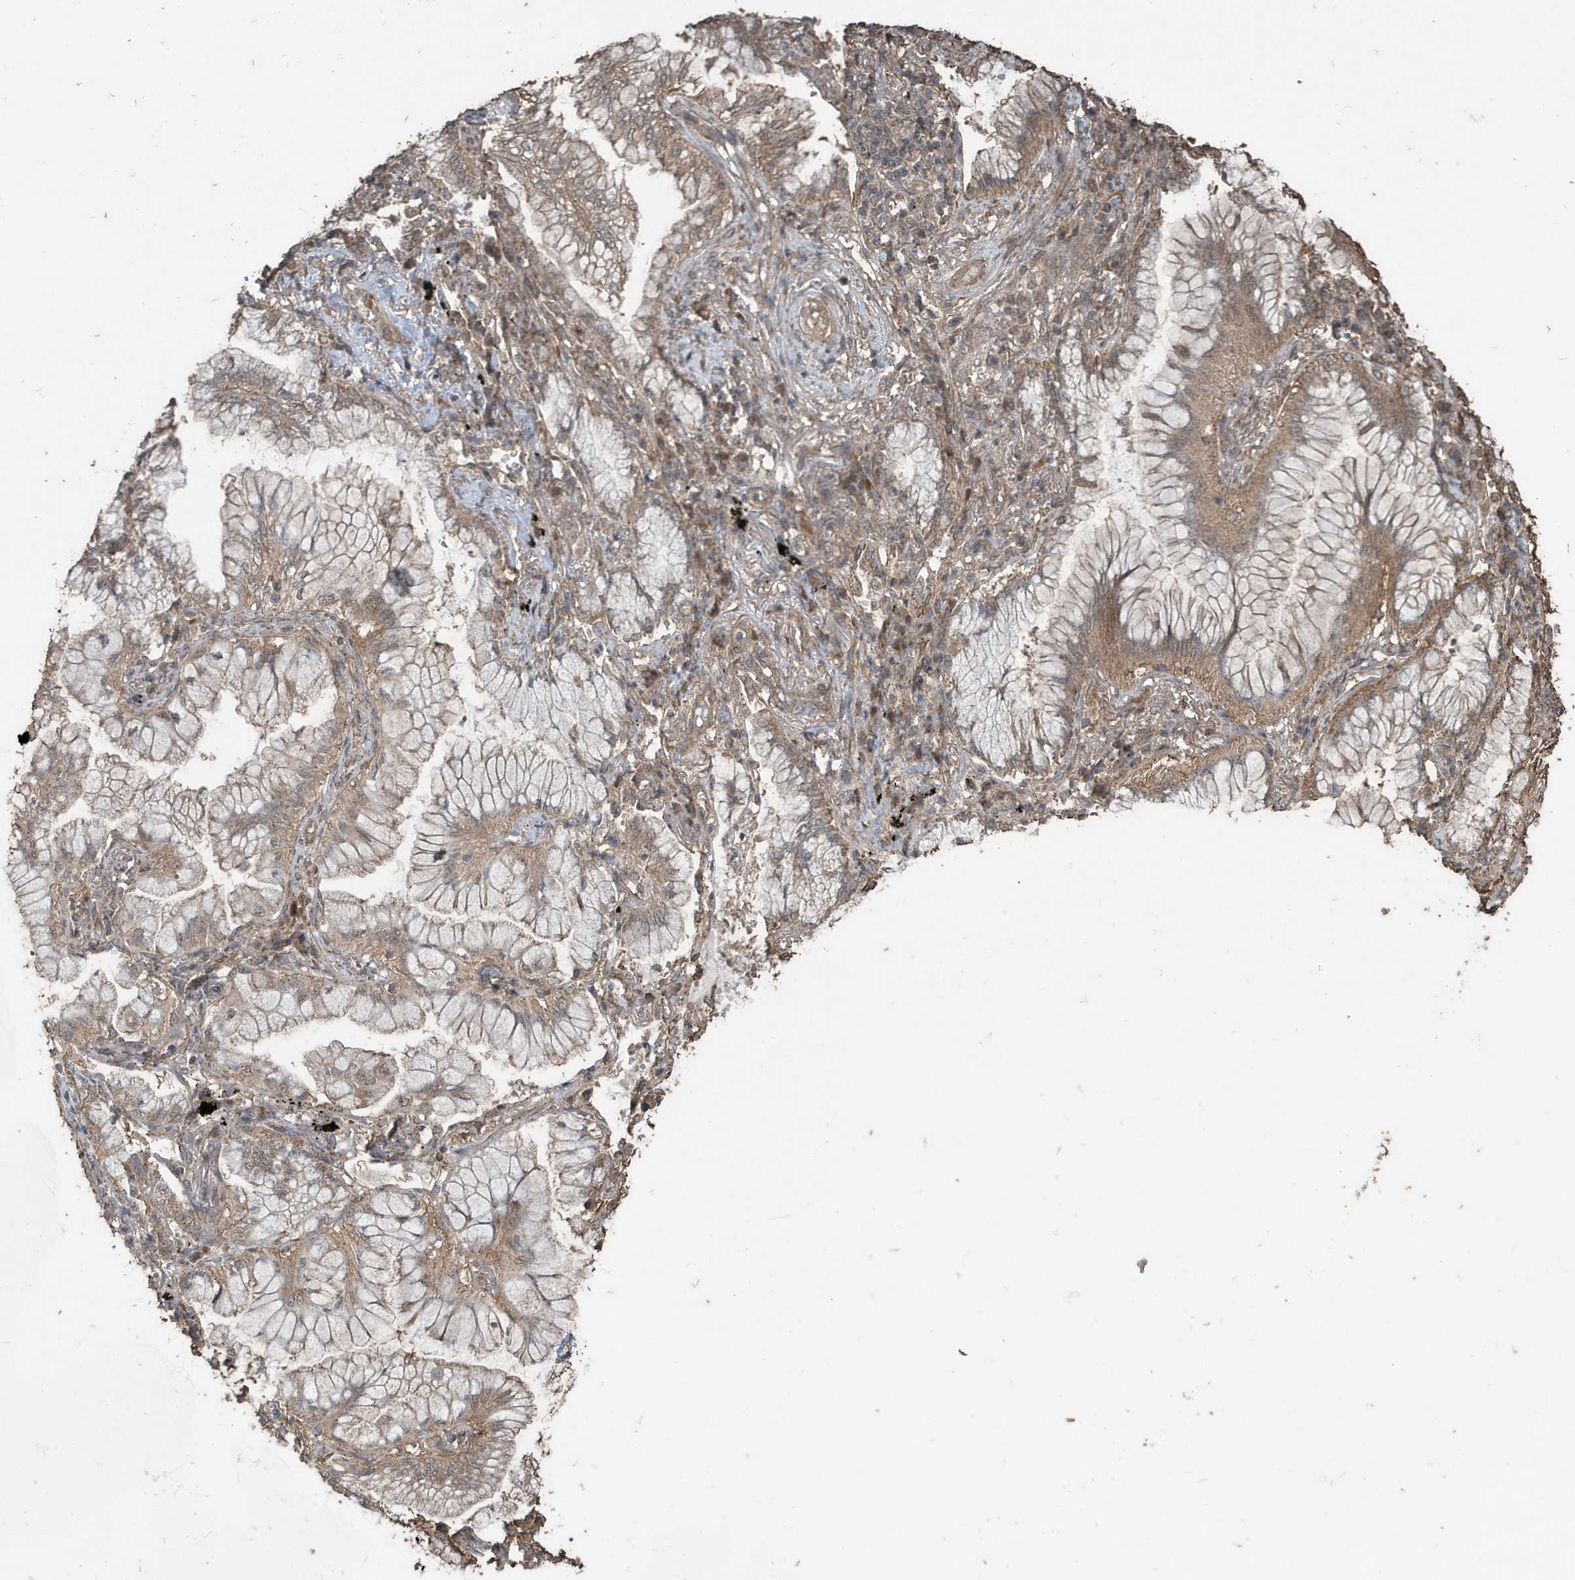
{"staining": {"intensity": "weak", "quantity": ">75%", "location": "cytoplasmic/membranous"}, "tissue": "lung cancer", "cell_type": "Tumor cells", "image_type": "cancer", "snomed": [{"axis": "morphology", "description": "Adenocarcinoma, NOS"}, {"axis": "topography", "description": "Lung"}], "caption": "The immunohistochemical stain highlights weak cytoplasmic/membranous staining in tumor cells of lung adenocarcinoma tissue.", "gene": "PAXBP1", "patient": {"sex": "female", "age": 70}}